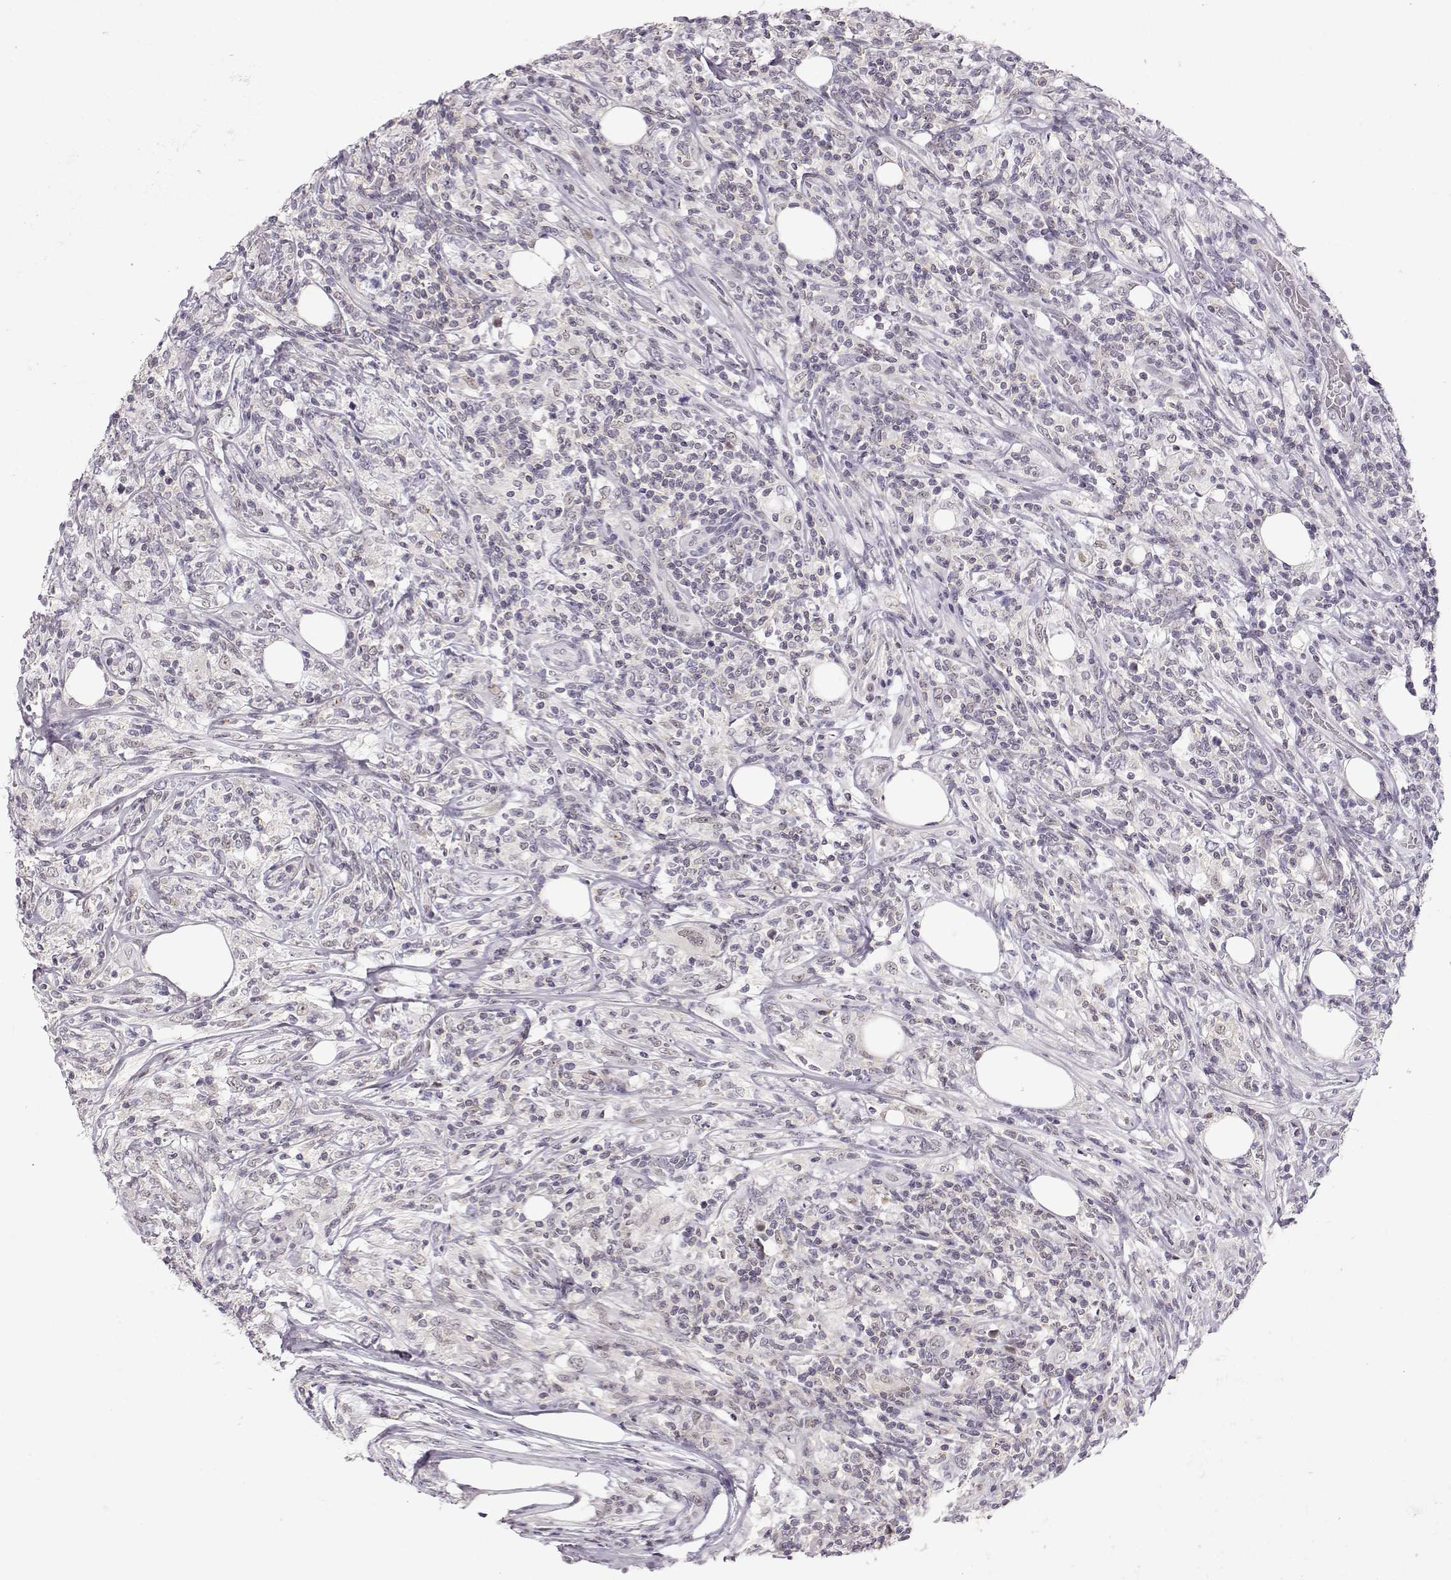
{"staining": {"intensity": "negative", "quantity": "none", "location": "none"}, "tissue": "lymphoma", "cell_type": "Tumor cells", "image_type": "cancer", "snomed": [{"axis": "morphology", "description": "Malignant lymphoma, non-Hodgkin's type, High grade"}, {"axis": "topography", "description": "Lymph node"}], "caption": "Tumor cells show no significant protein staining in high-grade malignant lymphoma, non-Hodgkin's type.", "gene": "TEPP", "patient": {"sex": "female", "age": 84}}